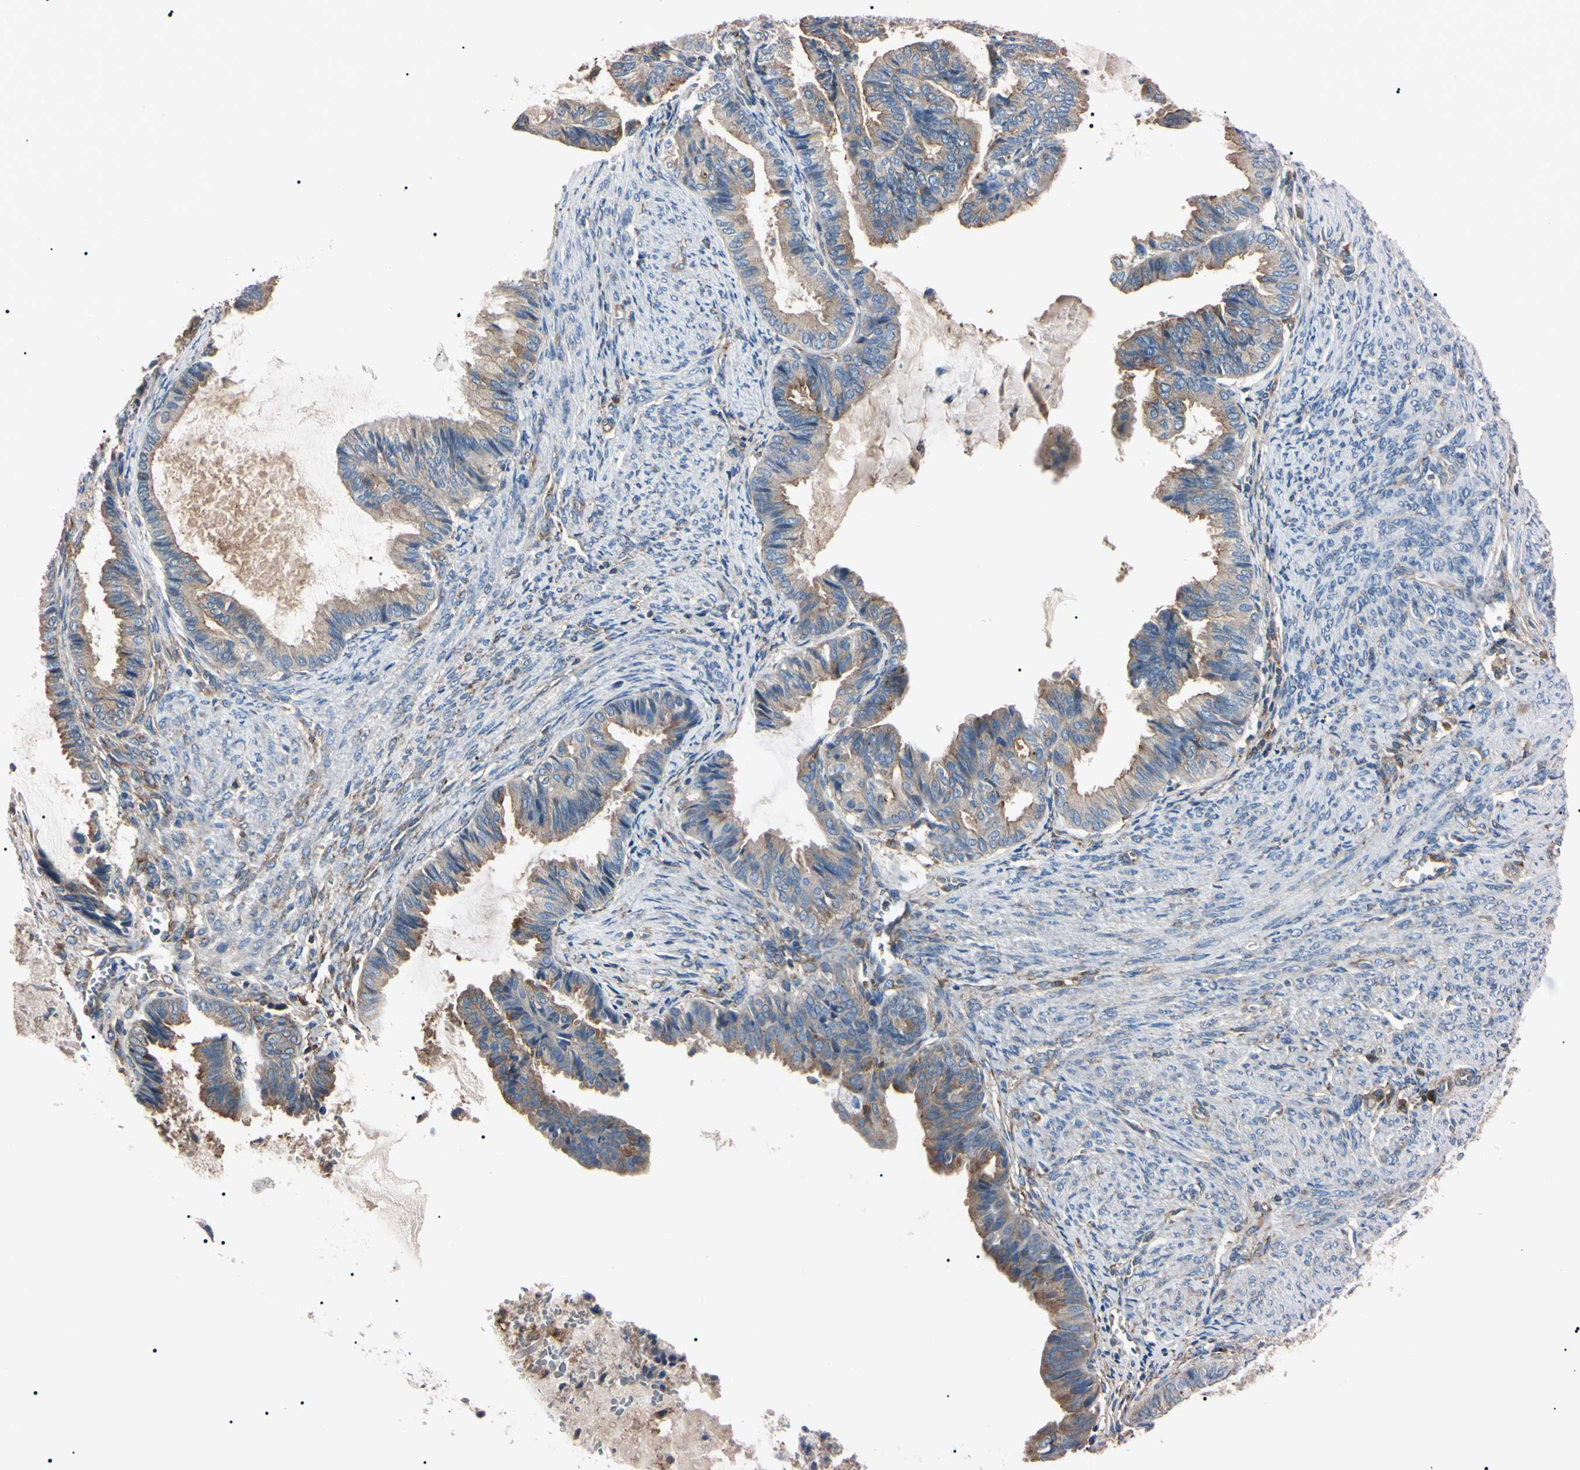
{"staining": {"intensity": "moderate", "quantity": "25%-75%", "location": "cytoplasmic/membranous"}, "tissue": "endometrial cancer", "cell_type": "Tumor cells", "image_type": "cancer", "snomed": [{"axis": "morphology", "description": "Adenocarcinoma, NOS"}, {"axis": "topography", "description": "Endometrium"}], "caption": "High-magnification brightfield microscopy of adenocarcinoma (endometrial) stained with DAB (3,3'-diaminobenzidine) (brown) and counterstained with hematoxylin (blue). tumor cells exhibit moderate cytoplasmic/membranous expression is appreciated in about25%-75% of cells.", "gene": "PRKACA", "patient": {"sex": "female", "age": 86}}